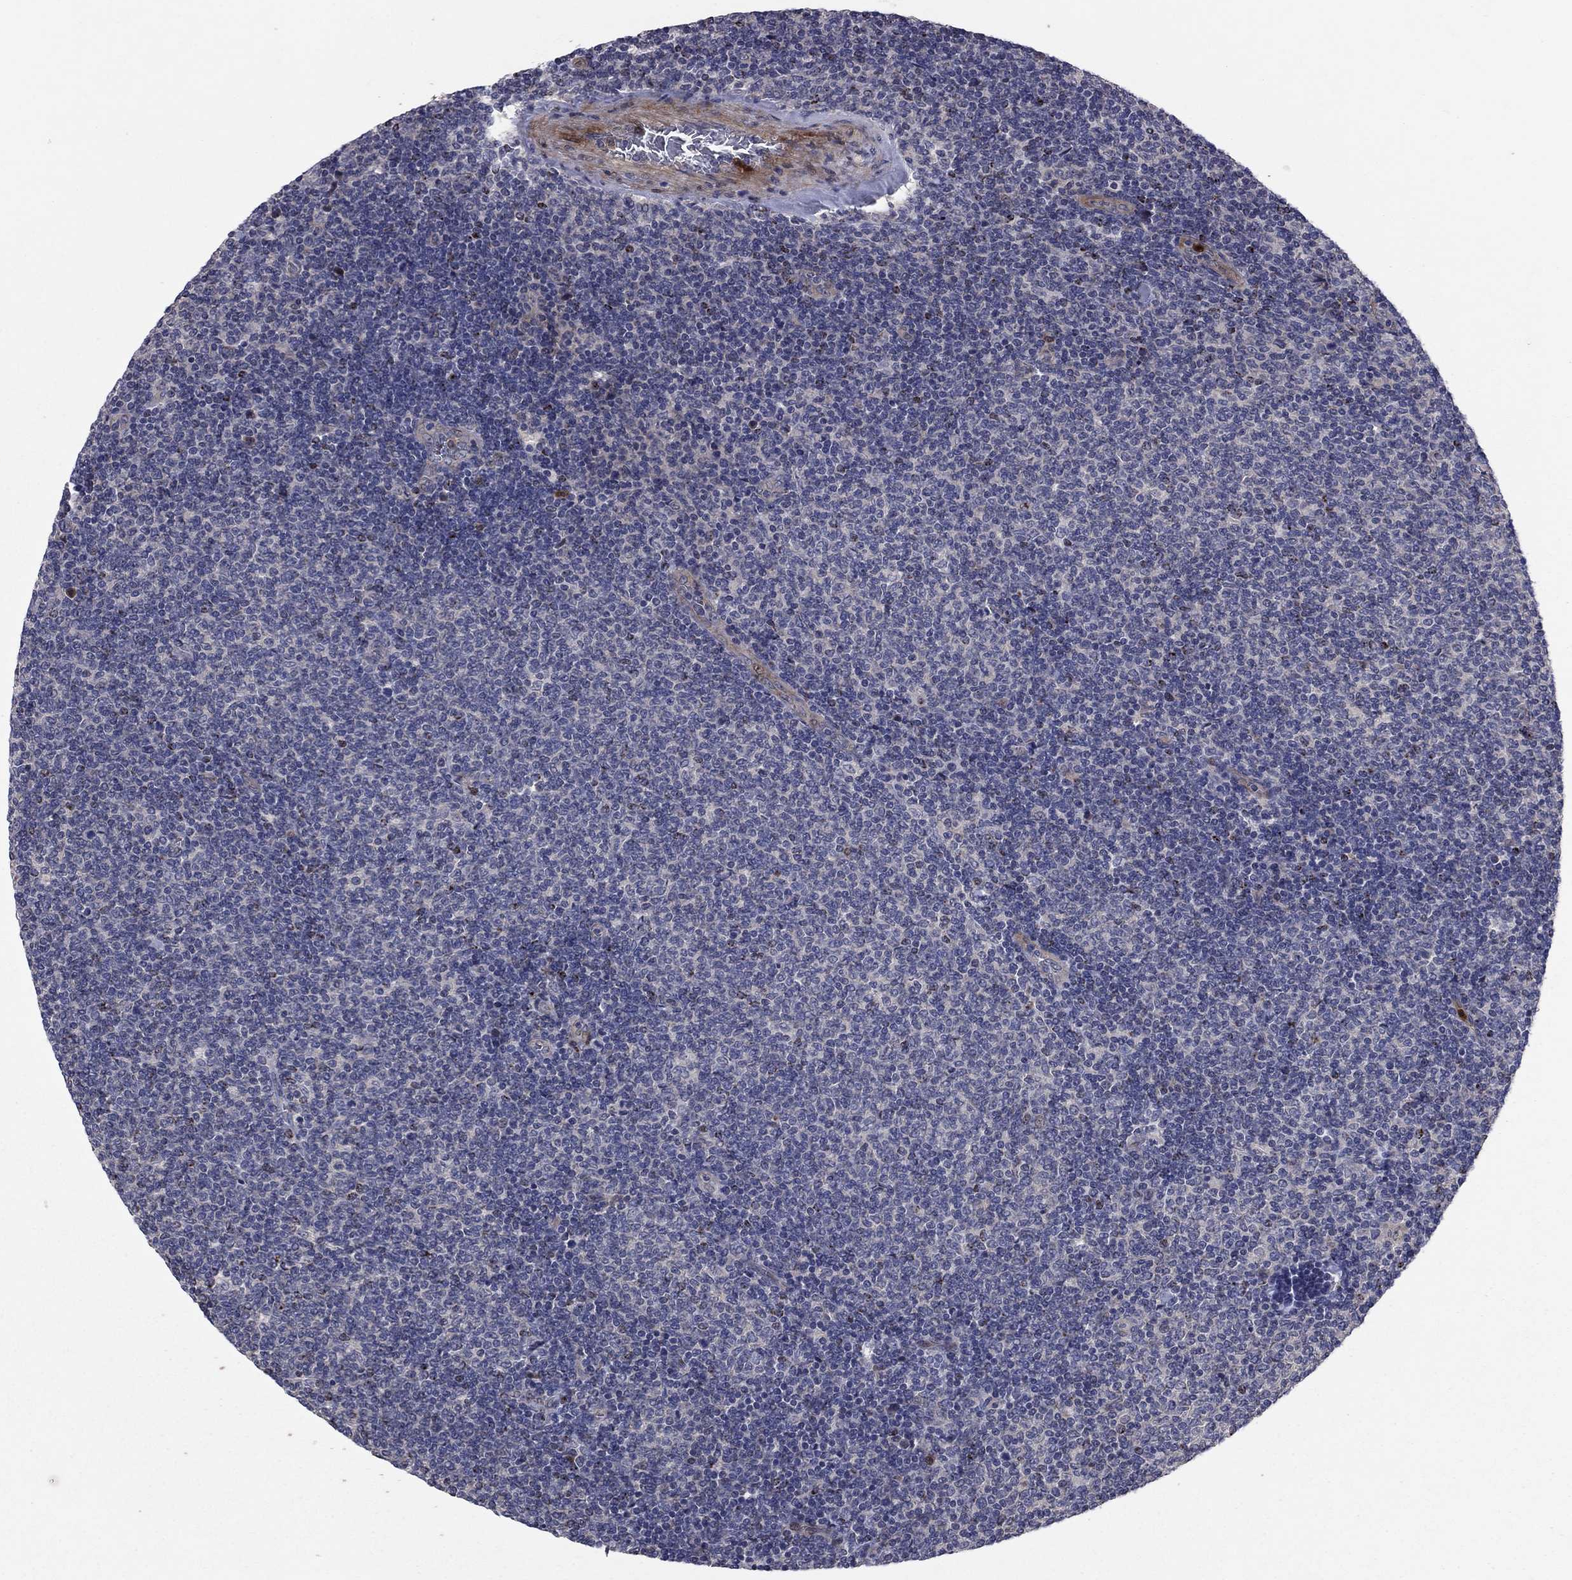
{"staining": {"intensity": "negative", "quantity": "none", "location": "none"}, "tissue": "lymphoma", "cell_type": "Tumor cells", "image_type": "cancer", "snomed": [{"axis": "morphology", "description": "Malignant lymphoma, non-Hodgkin's type, Low grade"}, {"axis": "topography", "description": "Lymph node"}], "caption": "The histopathology image displays no significant positivity in tumor cells of low-grade malignant lymphoma, non-Hodgkin's type. (DAB immunohistochemistry, high magnification).", "gene": "MSRB1", "patient": {"sex": "male", "age": 52}}